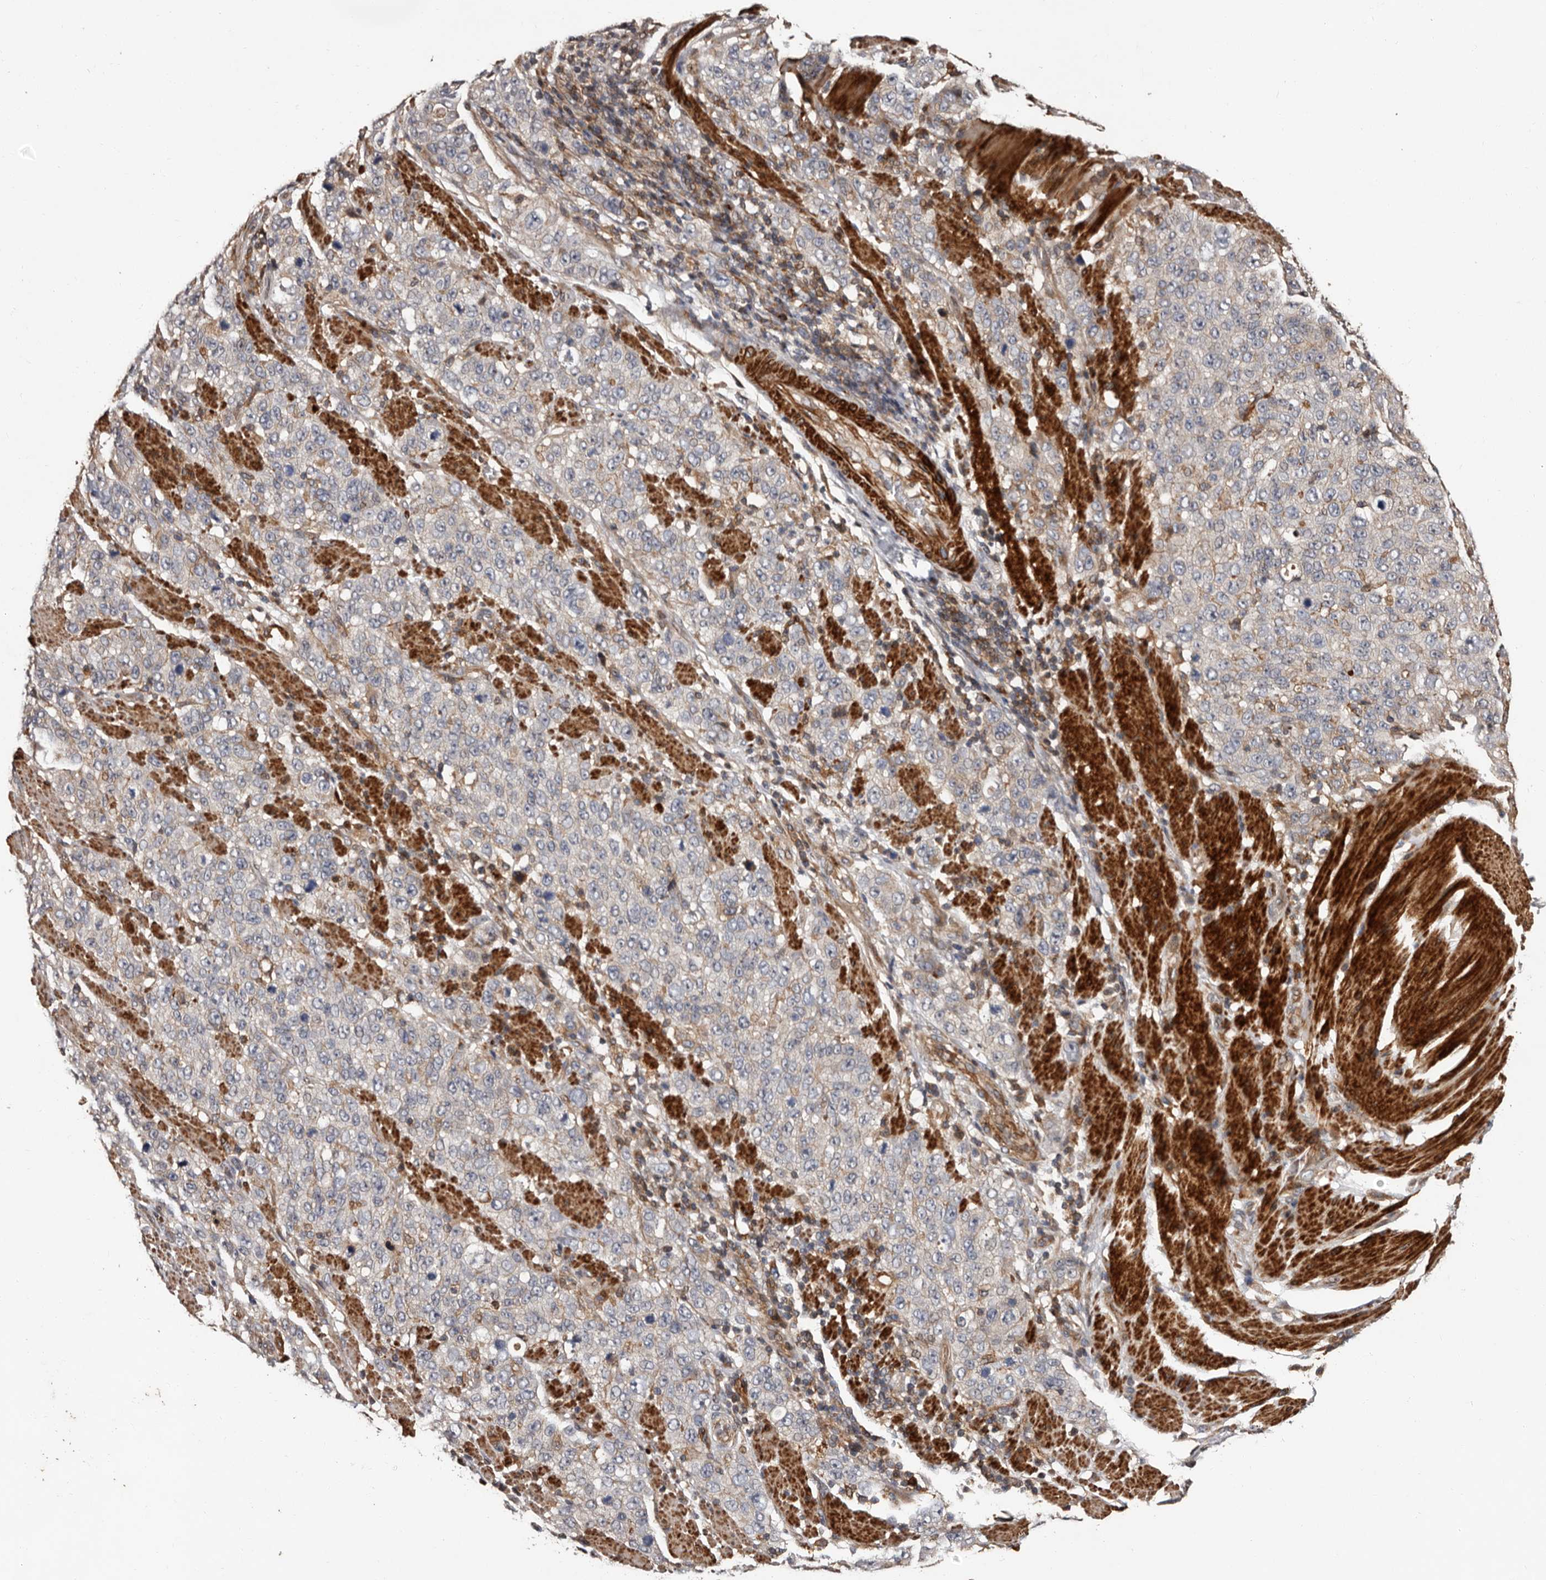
{"staining": {"intensity": "negative", "quantity": "none", "location": "none"}, "tissue": "stomach cancer", "cell_type": "Tumor cells", "image_type": "cancer", "snomed": [{"axis": "morphology", "description": "Adenocarcinoma, NOS"}, {"axis": "topography", "description": "Stomach"}], "caption": "An immunohistochemistry histopathology image of stomach cancer is shown. There is no staining in tumor cells of stomach cancer.", "gene": "PRKD3", "patient": {"sex": "male", "age": 48}}